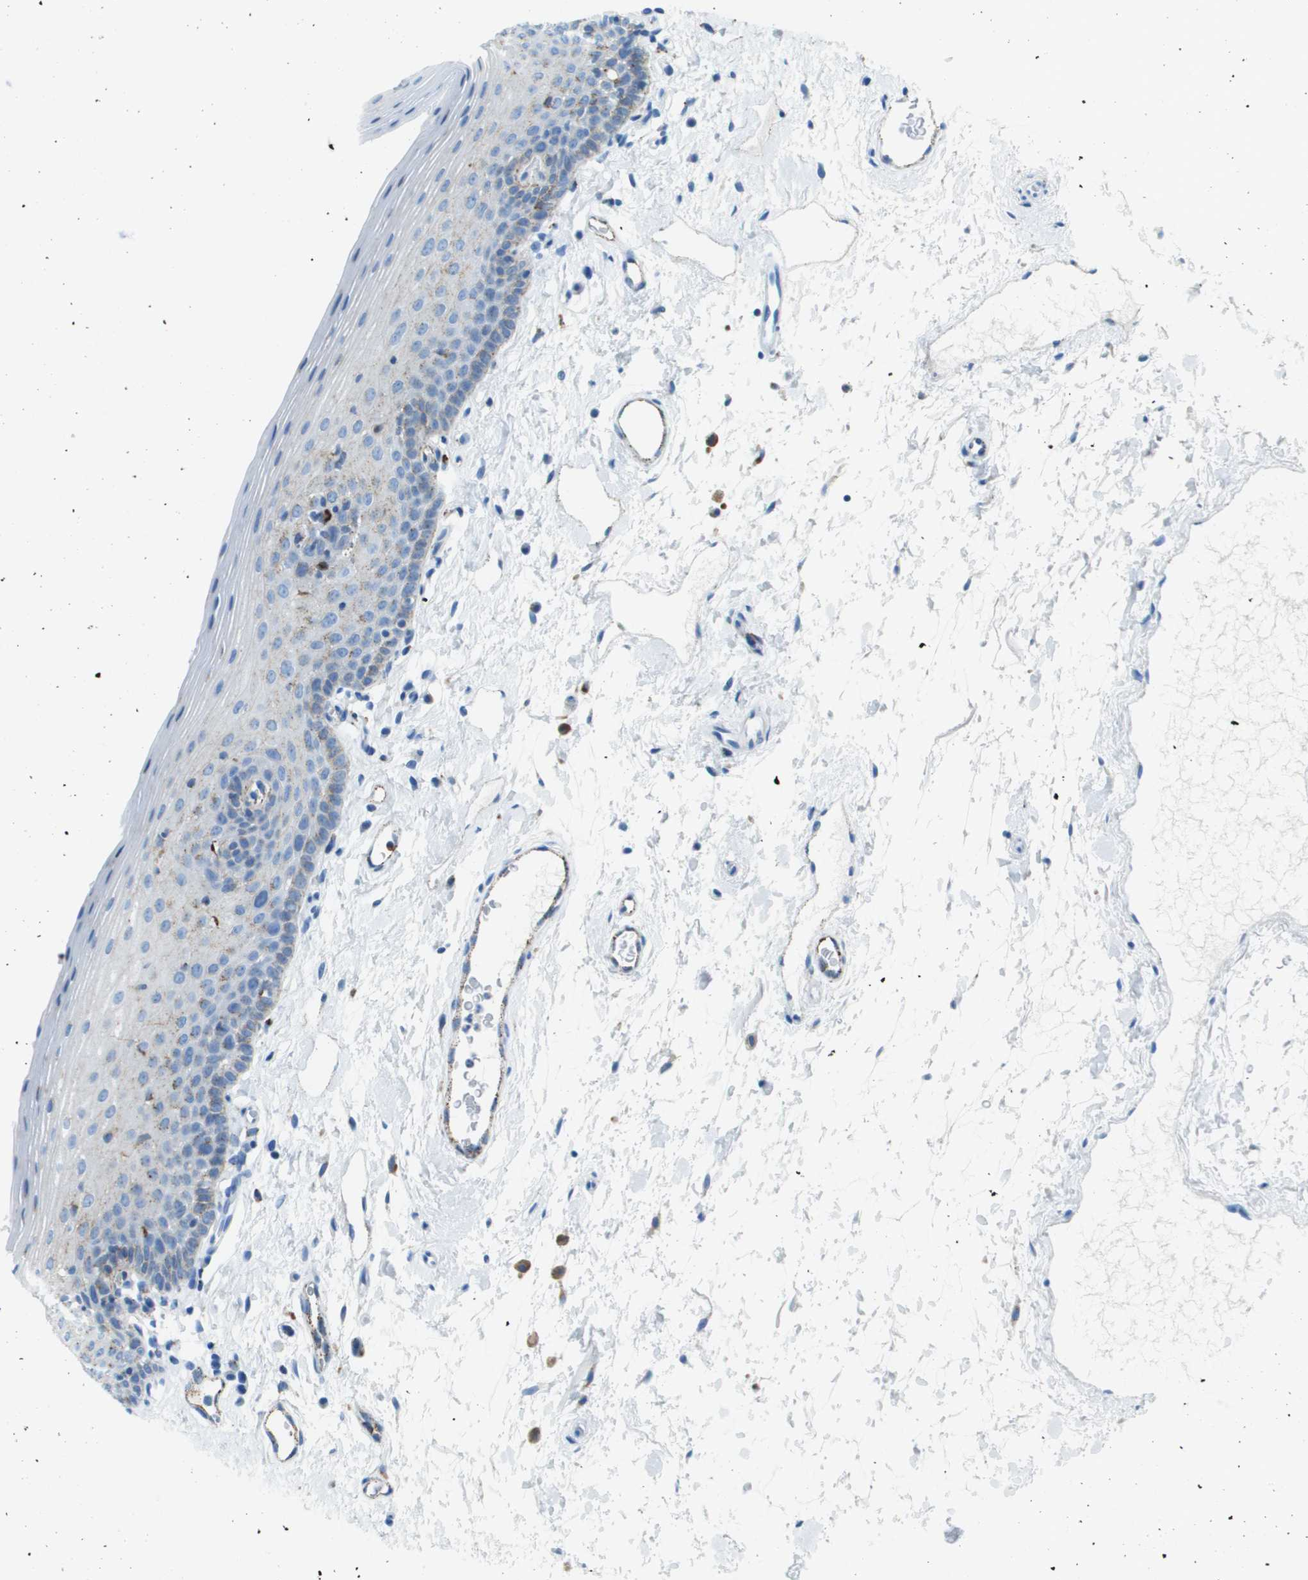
{"staining": {"intensity": "weak", "quantity": "<25%", "location": "cytoplasmic/membranous"}, "tissue": "oral mucosa", "cell_type": "Squamous epithelial cells", "image_type": "normal", "snomed": [{"axis": "morphology", "description": "Normal tissue, NOS"}, {"axis": "topography", "description": "Oral tissue"}], "caption": "A high-resolution image shows IHC staining of normal oral mucosa, which exhibits no significant staining in squamous epithelial cells.", "gene": "PRCP", "patient": {"sex": "male", "age": 66}}